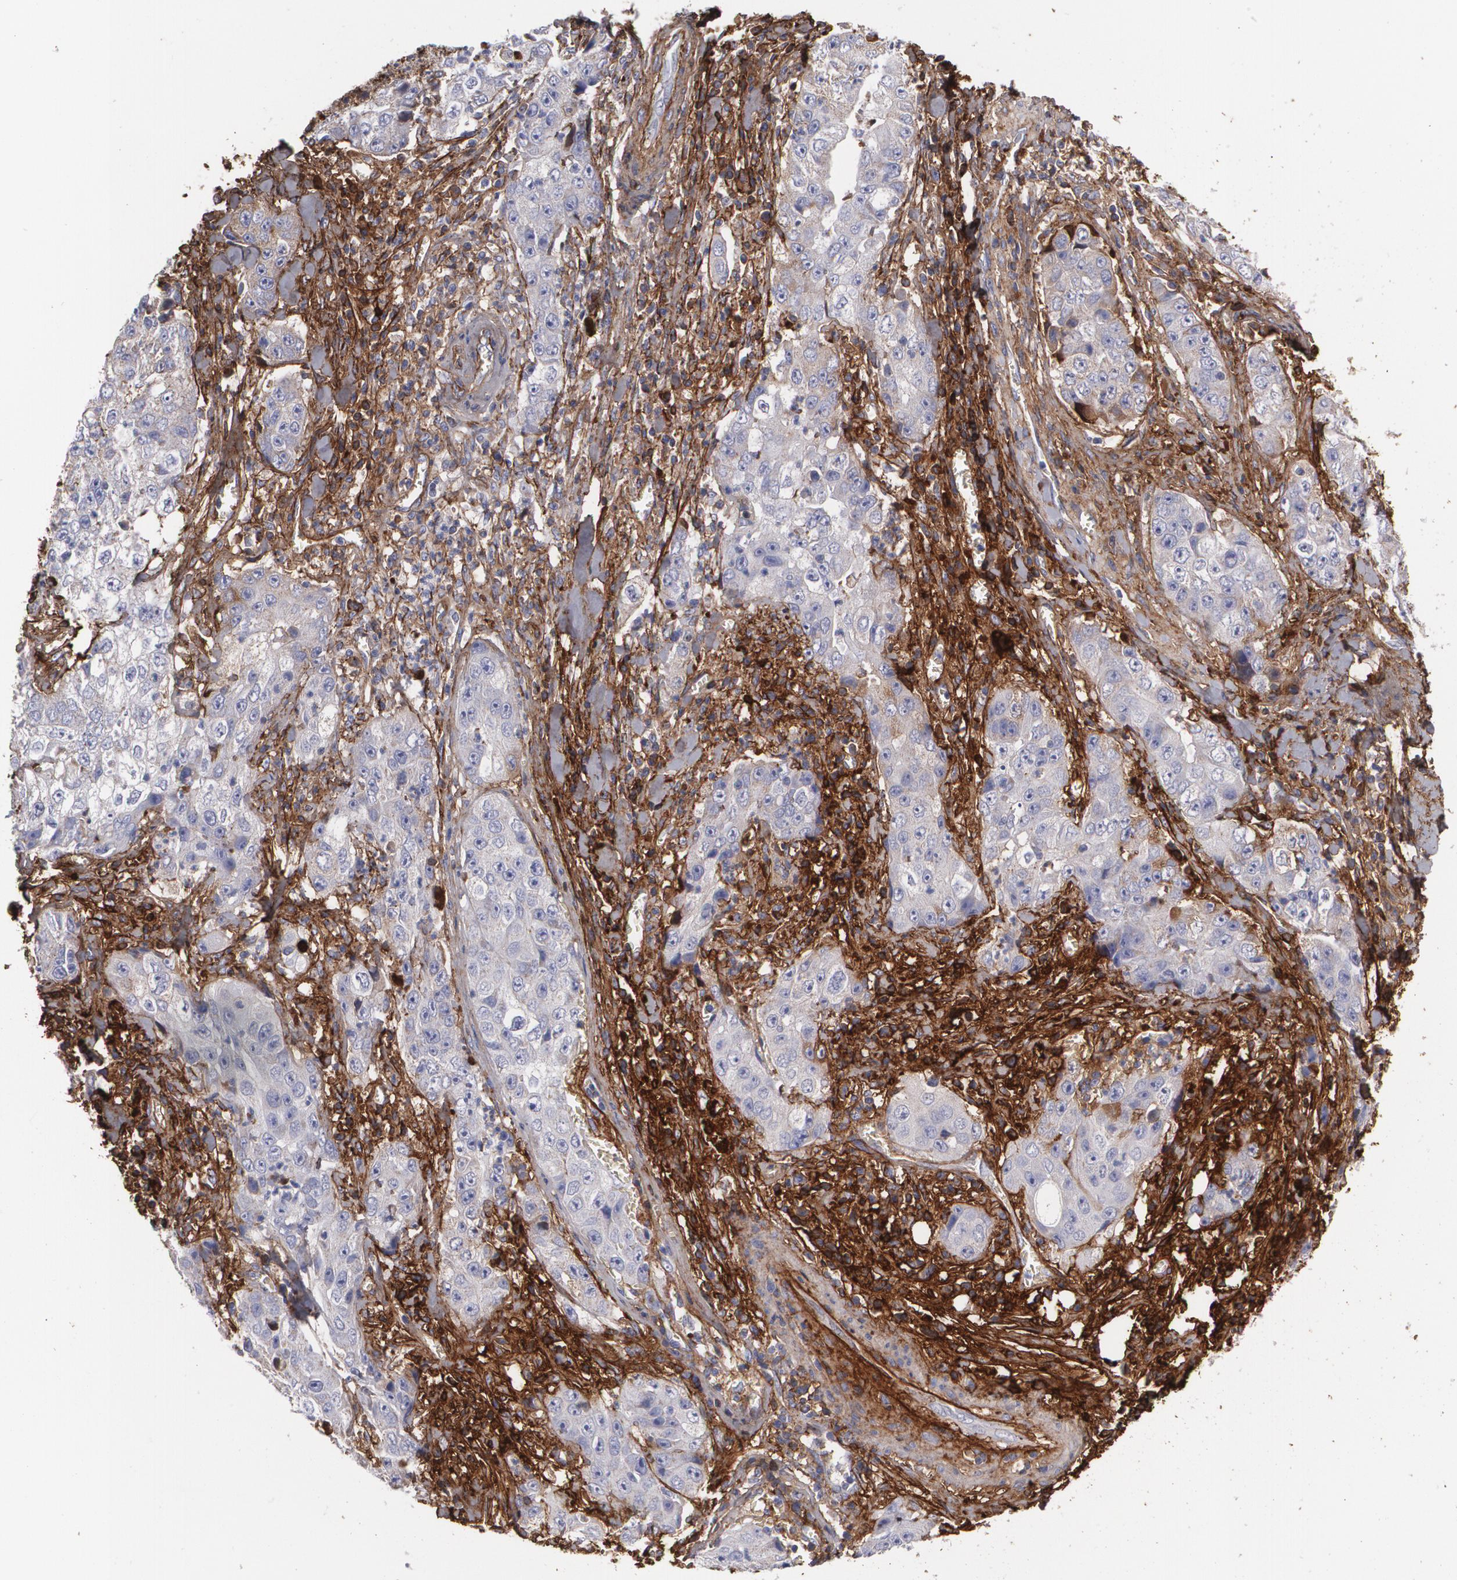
{"staining": {"intensity": "weak", "quantity": "<25%", "location": "cytoplasmic/membranous"}, "tissue": "lung cancer", "cell_type": "Tumor cells", "image_type": "cancer", "snomed": [{"axis": "morphology", "description": "Squamous cell carcinoma, NOS"}, {"axis": "topography", "description": "Lung"}], "caption": "DAB (3,3'-diaminobenzidine) immunohistochemical staining of squamous cell carcinoma (lung) reveals no significant expression in tumor cells.", "gene": "FBLN1", "patient": {"sex": "male", "age": 64}}